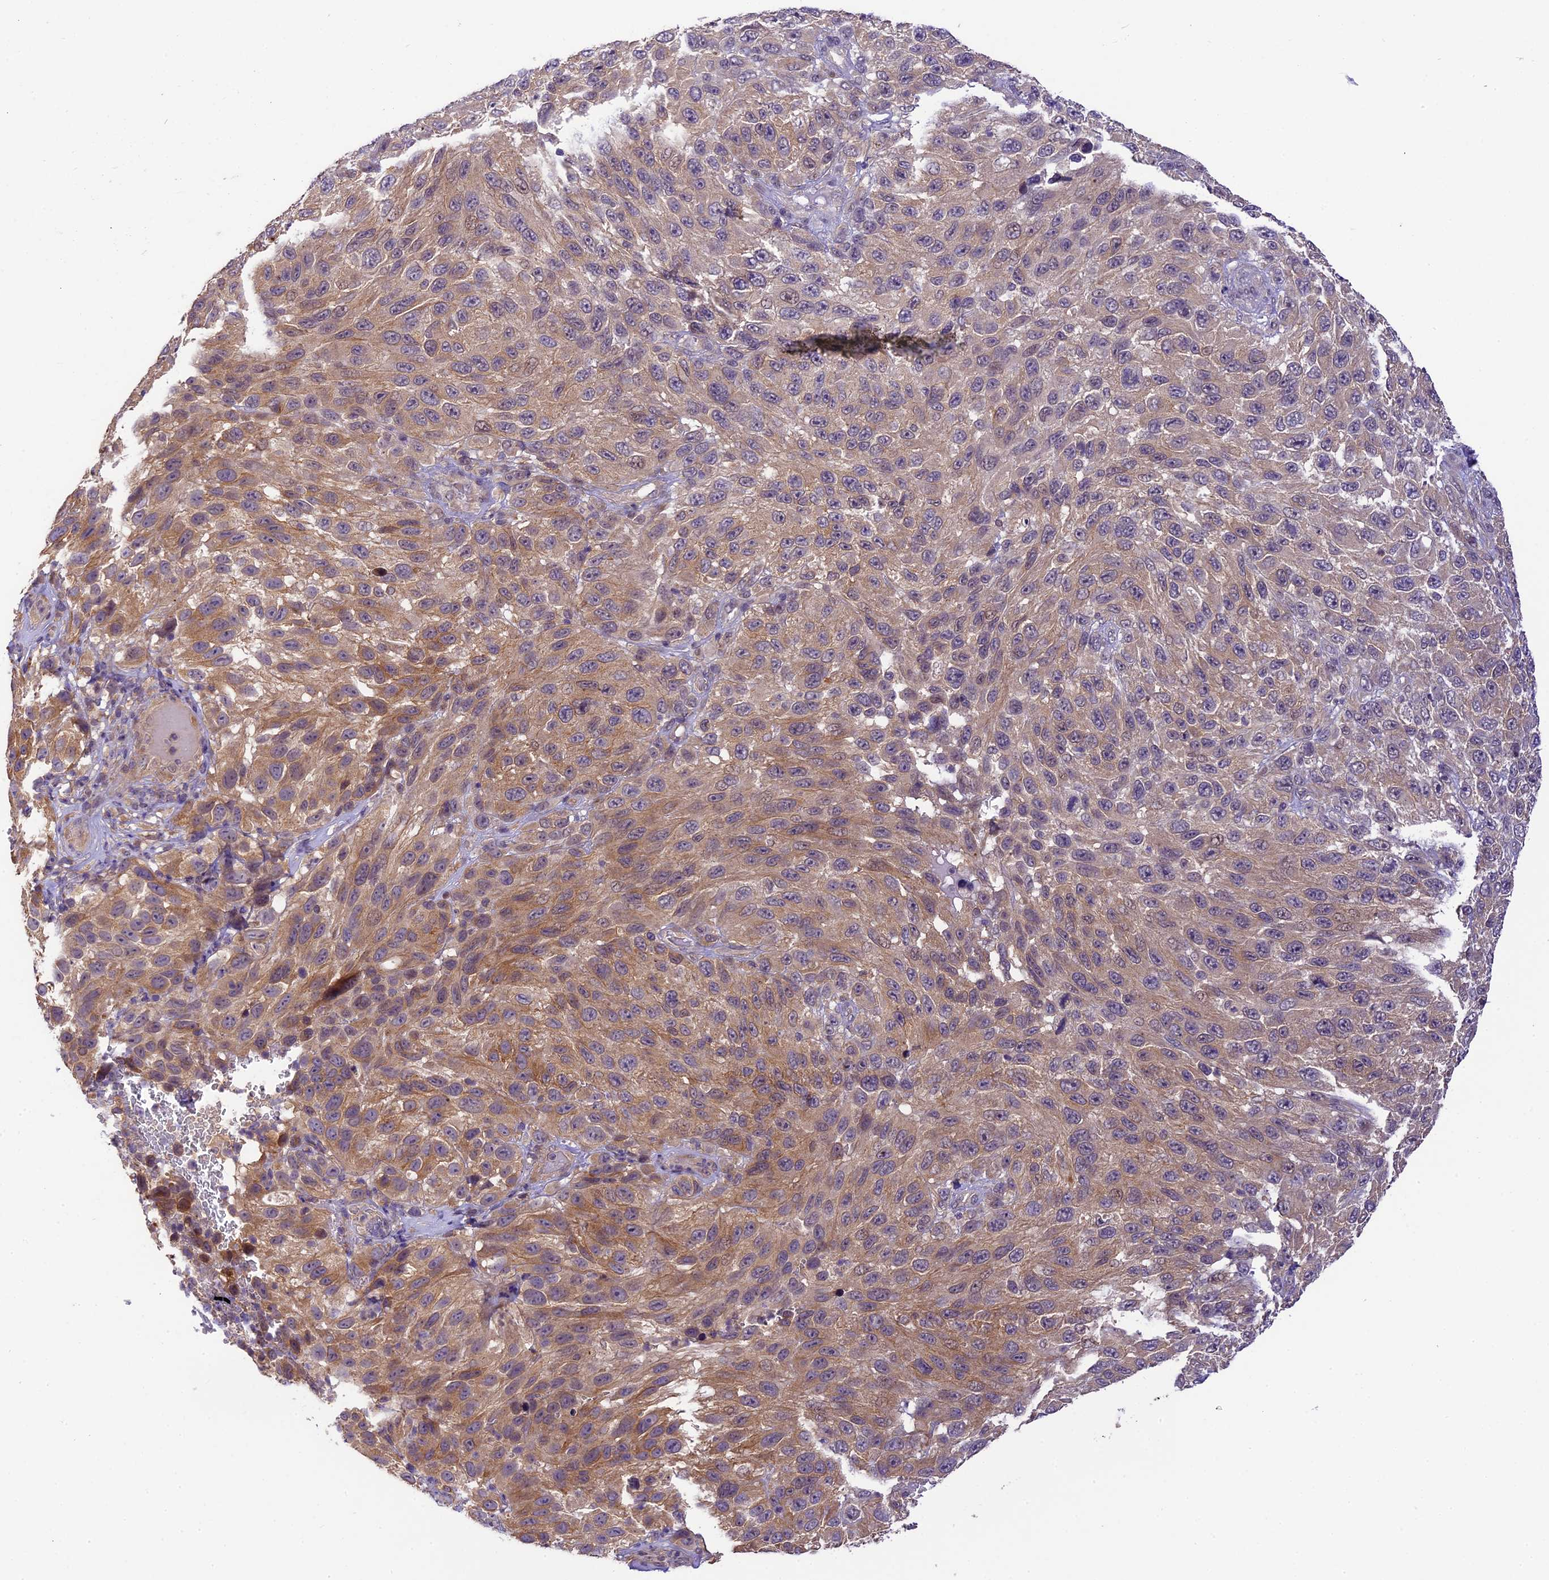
{"staining": {"intensity": "moderate", "quantity": "25%-75%", "location": "cytoplasmic/membranous"}, "tissue": "melanoma", "cell_type": "Tumor cells", "image_type": "cancer", "snomed": [{"axis": "morphology", "description": "Malignant melanoma, NOS"}, {"axis": "topography", "description": "Skin"}], "caption": "A histopathology image of melanoma stained for a protein reveals moderate cytoplasmic/membranous brown staining in tumor cells.", "gene": "NEK8", "patient": {"sex": "female", "age": 96}}